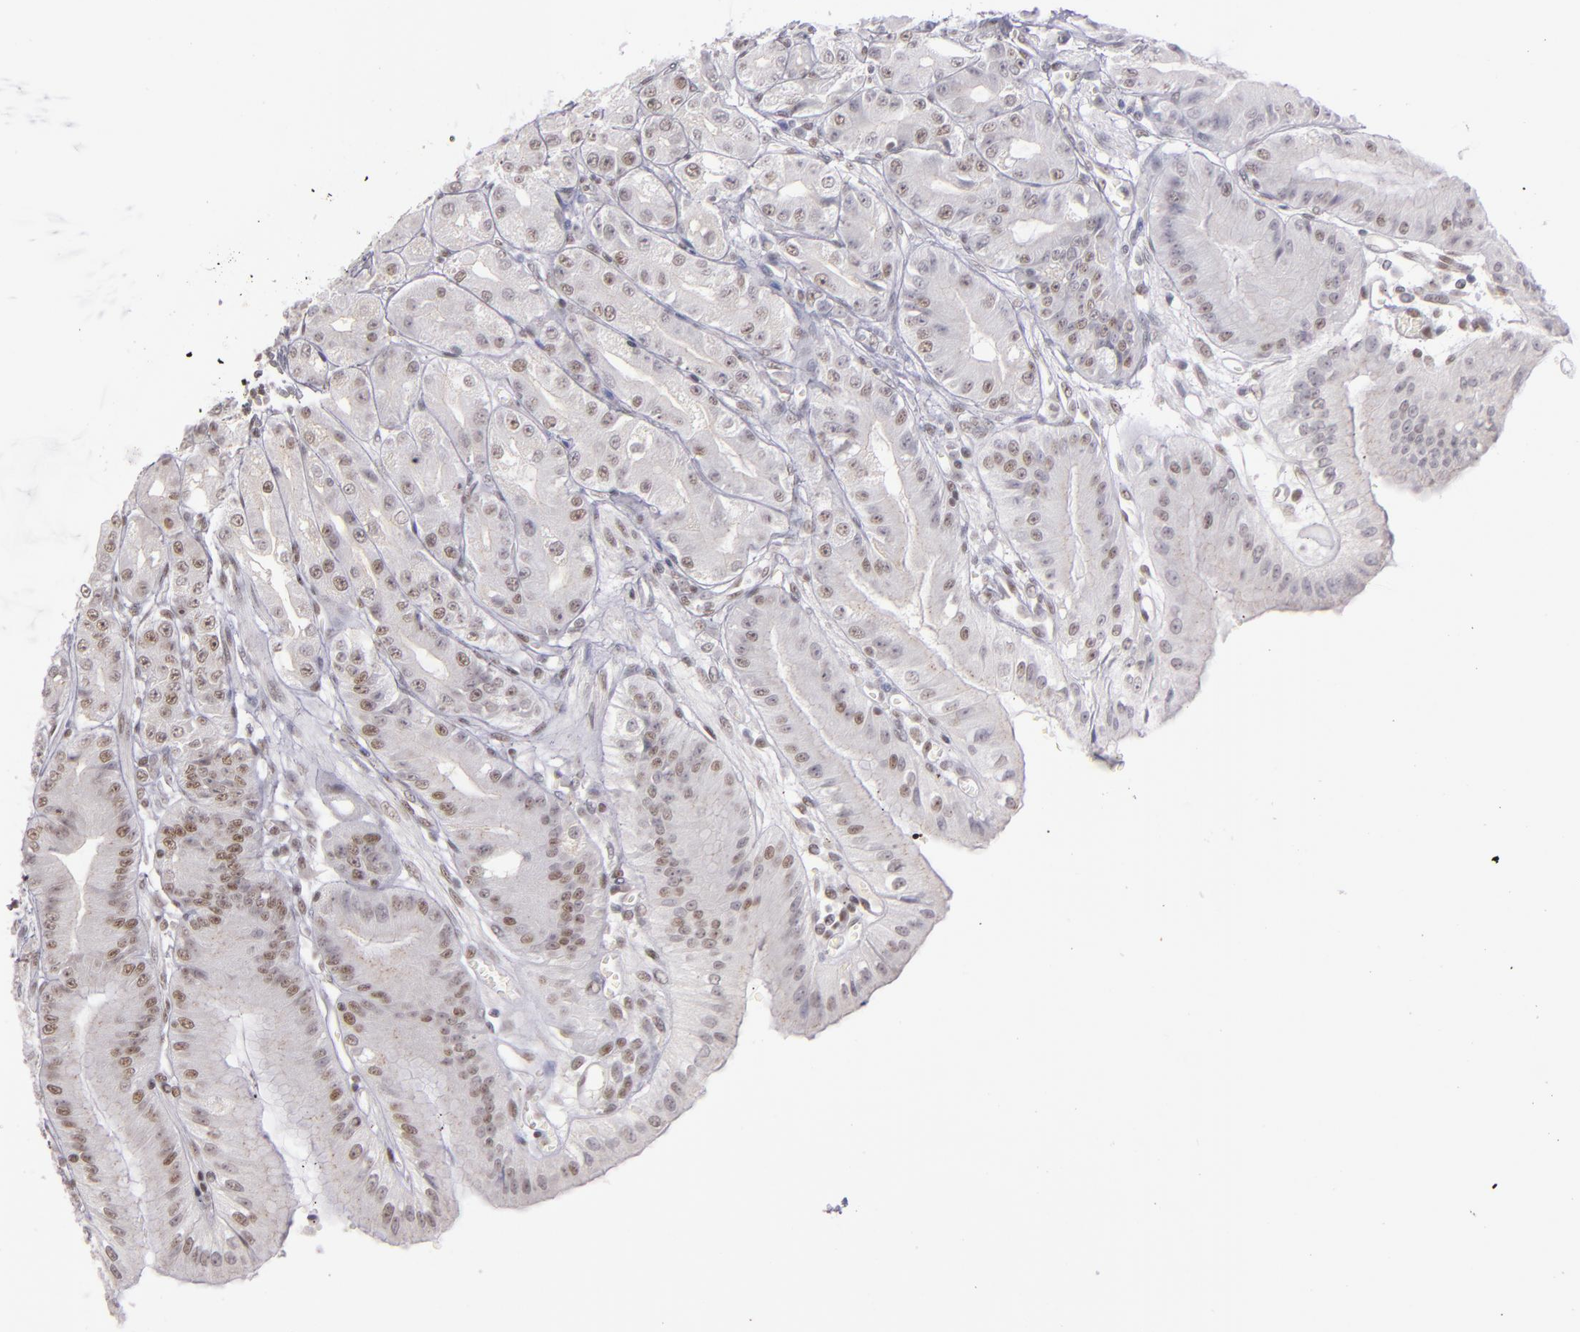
{"staining": {"intensity": "moderate", "quantity": ">75%", "location": "nuclear"}, "tissue": "stomach", "cell_type": "Glandular cells", "image_type": "normal", "snomed": [{"axis": "morphology", "description": "Normal tissue, NOS"}, {"axis": "topography", "description": "Stomach, lower"}], "caption": "The image displays staining of unremarkable stomach, revealing moderate nuclear protein positivity (brown color) within glandular cells.", "gene": "ZNF148", "patient": {"sex": "male", "age": 71}}